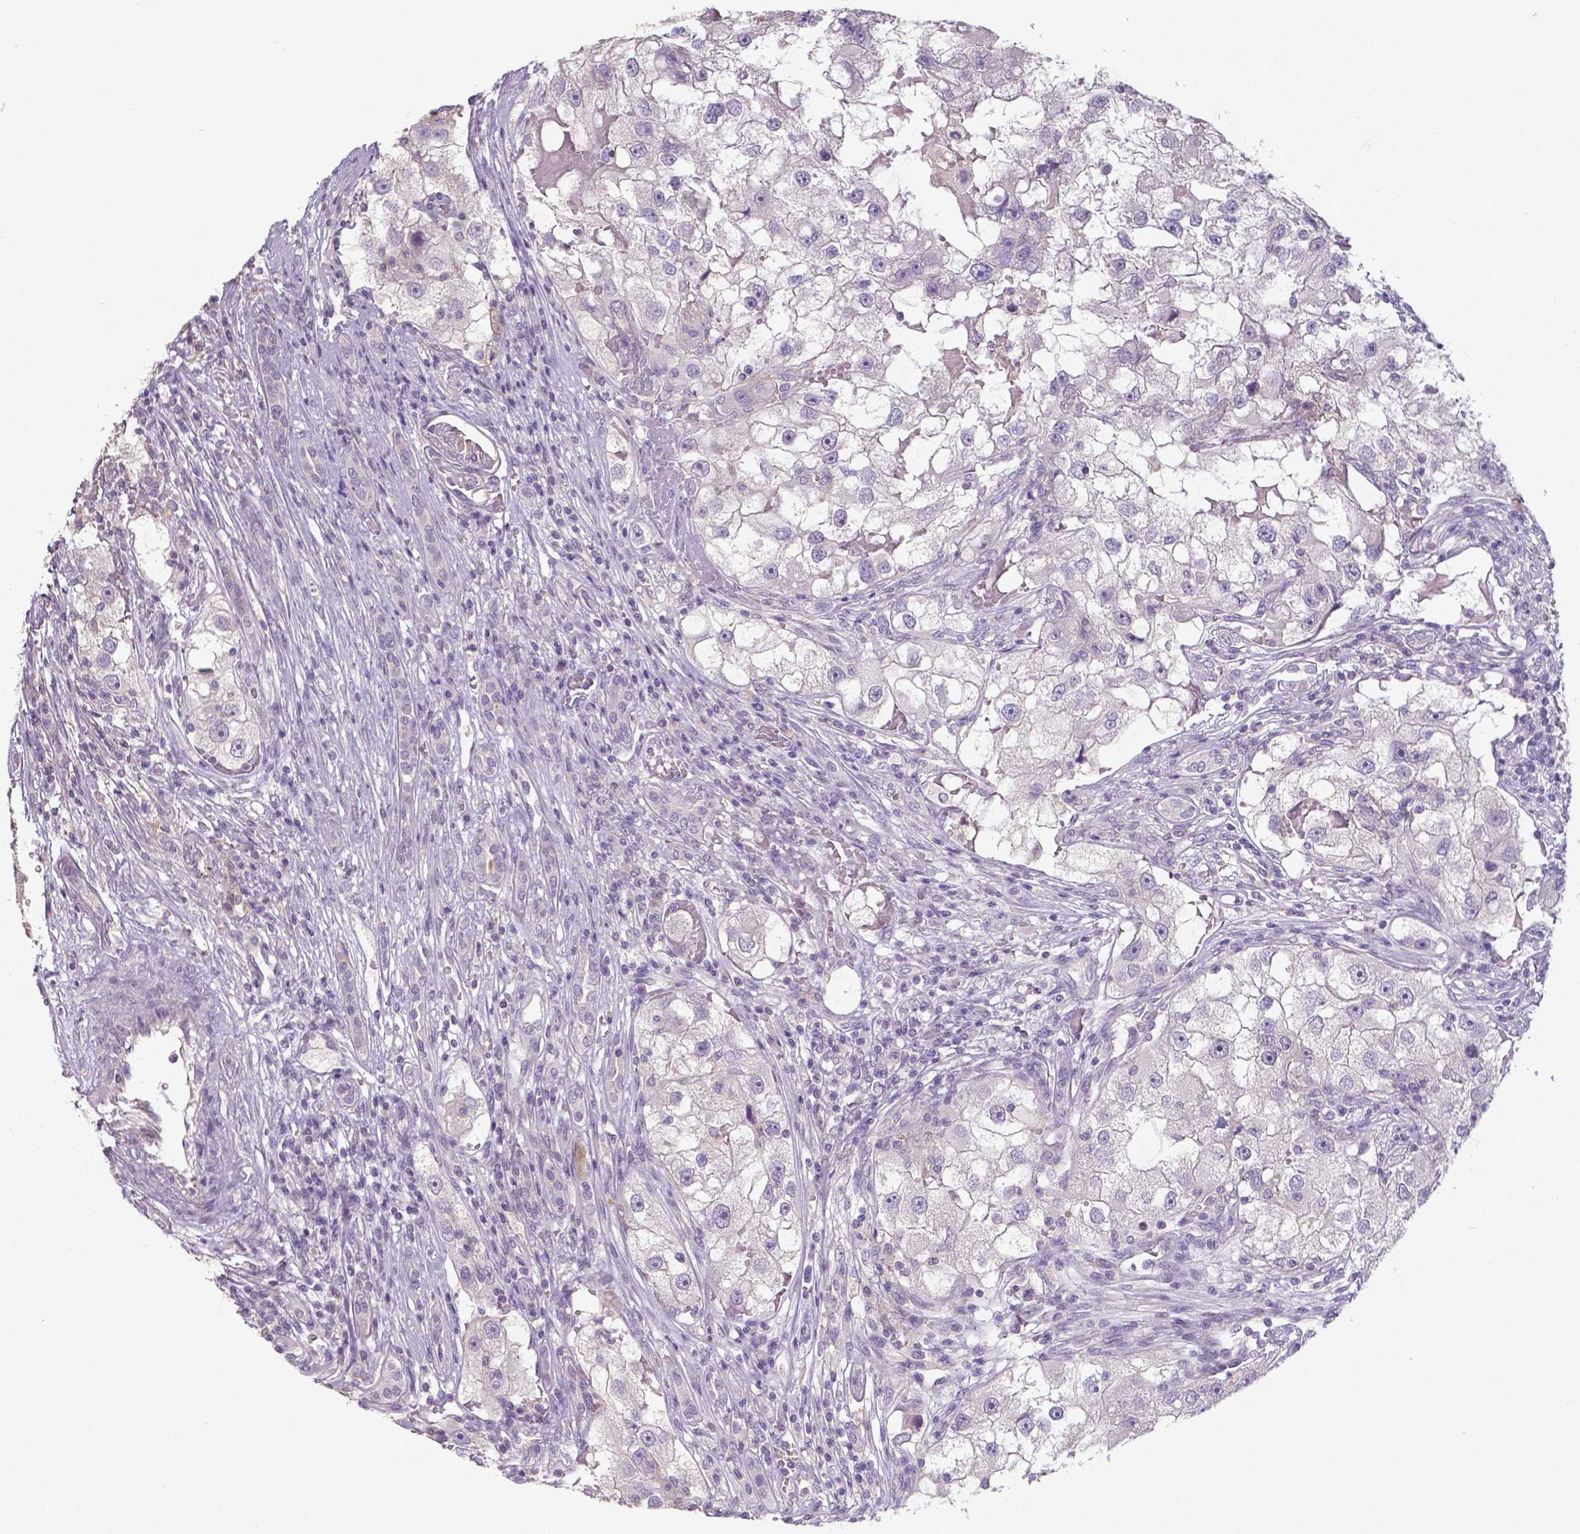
{"staining": {"intensity": "negative", "quantity": "none", "location": "none"}, "tissue": "renal cancer", "cell_type": "Tumor cells", "image_type": "cancer", "snomed": [{"axis": "morphology", "description": "Adenocarcinoma, NOS"}, {"axis": "topography", "description": "Kidney"}], "caption": "A high-resolution histopathology image shows IHC staining of adenocarcinoma (renal), which reveals no significant positivity in tumor cells. Brightfield microscopy of immunohistochemistry stained with DAB (brown) and hematoxylin (blue), captured at high magnification.", "gene": "CRMP1", "patient": {"sex": "male", "age": 63}}